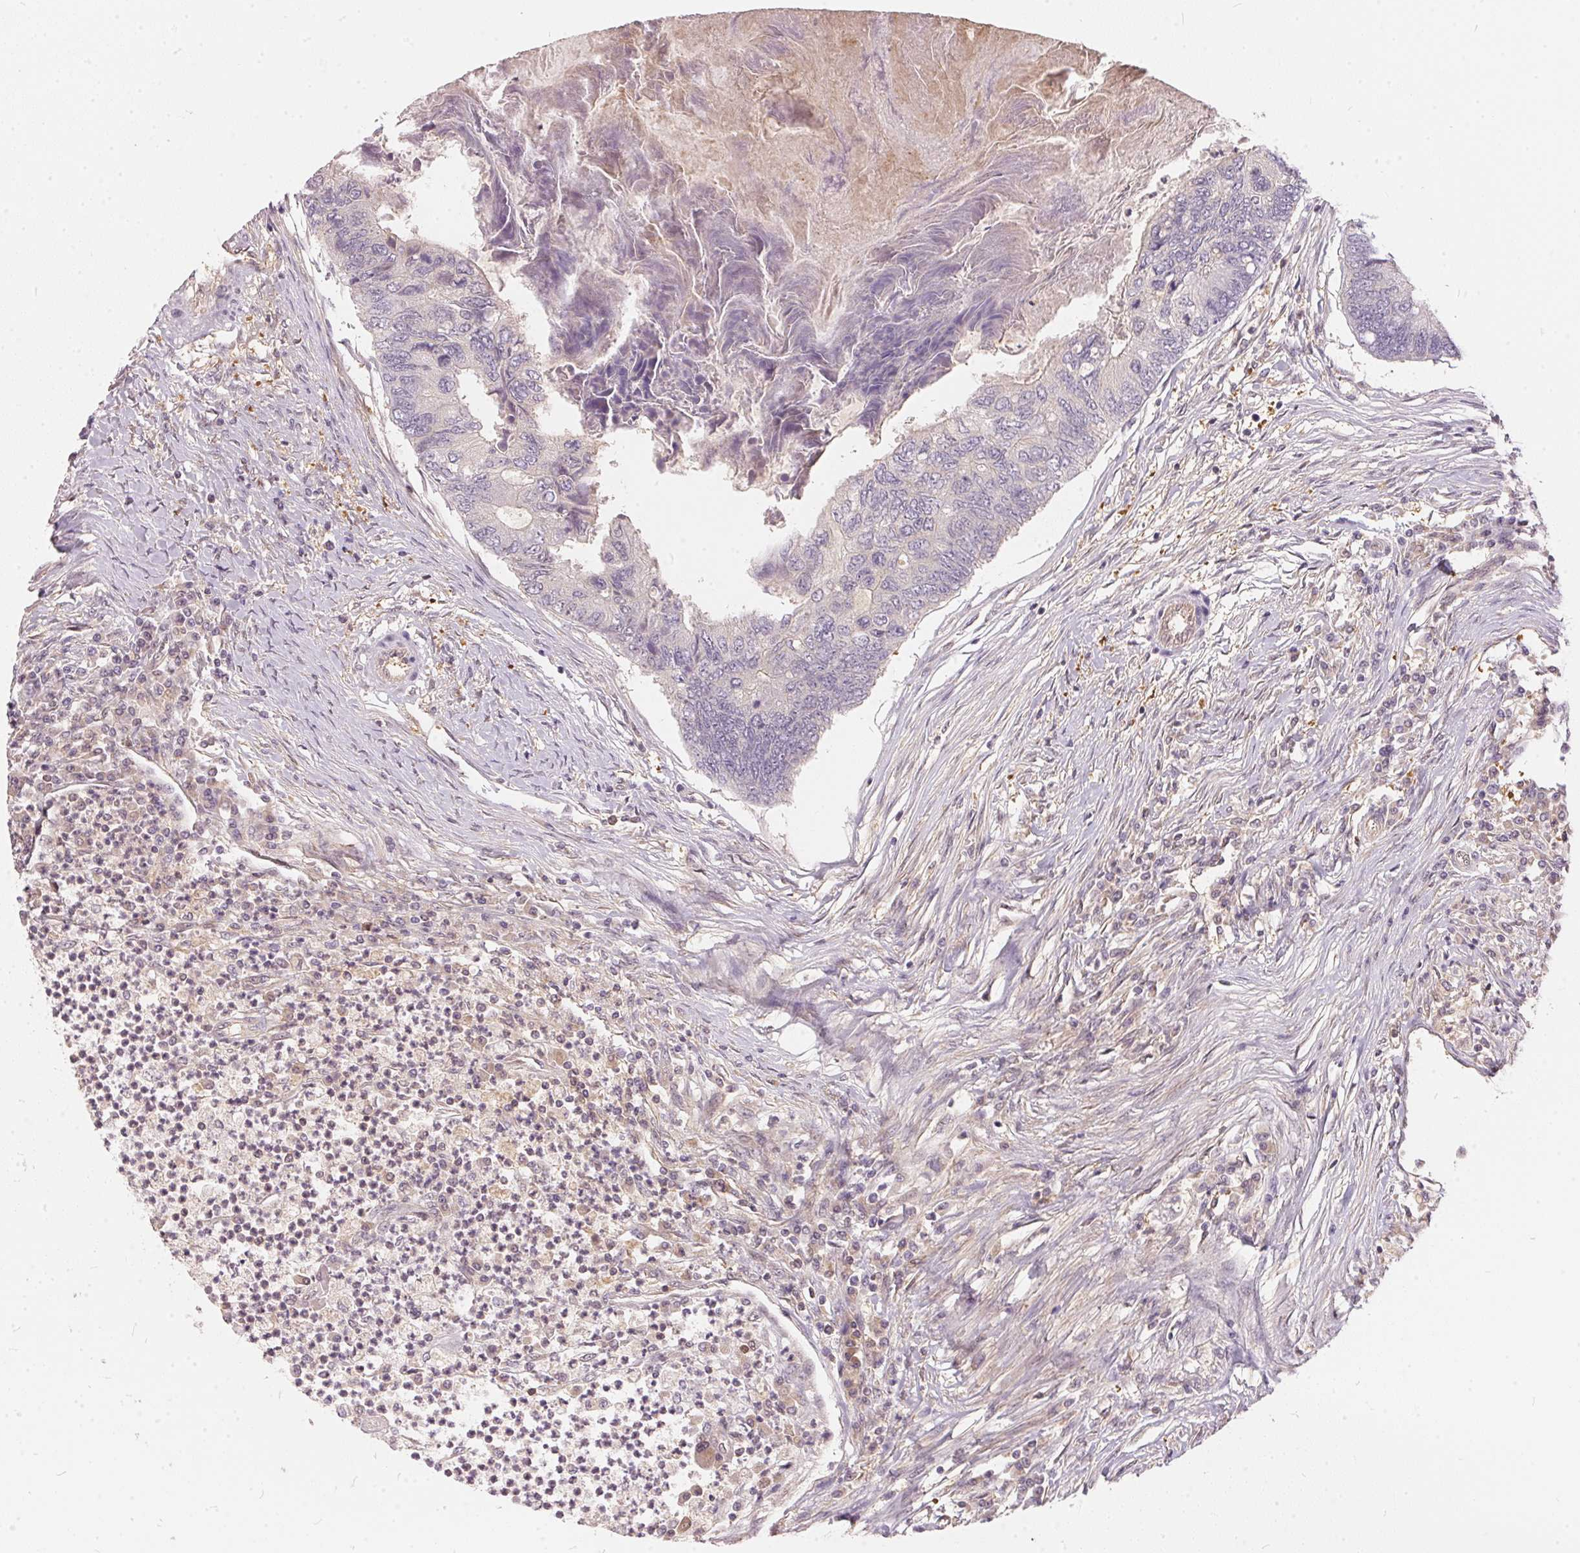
{"staining": {"intensity": "negative", "quantity": "none", "location": "none"}, "tissue": "colorectal cancer", "cell_type": "Tumor cells", "image_type": "cancer", "snomed": [{"axis": "morphology", "description": "Adenocarcinoma, NOS"}, {"axis": "topography", "description": "Colon"}], "caption": "Tumor cells are negative for brown protein staining in colorectal cancer (adenocarcinoma). (DAB (3,3'-diaminobenzidine) immunohistochemistry (IHC) visualized using brightfield microscopy, high magnification).", "gene": "BLMH", "patient": {"sex": "female", "age": 67}}